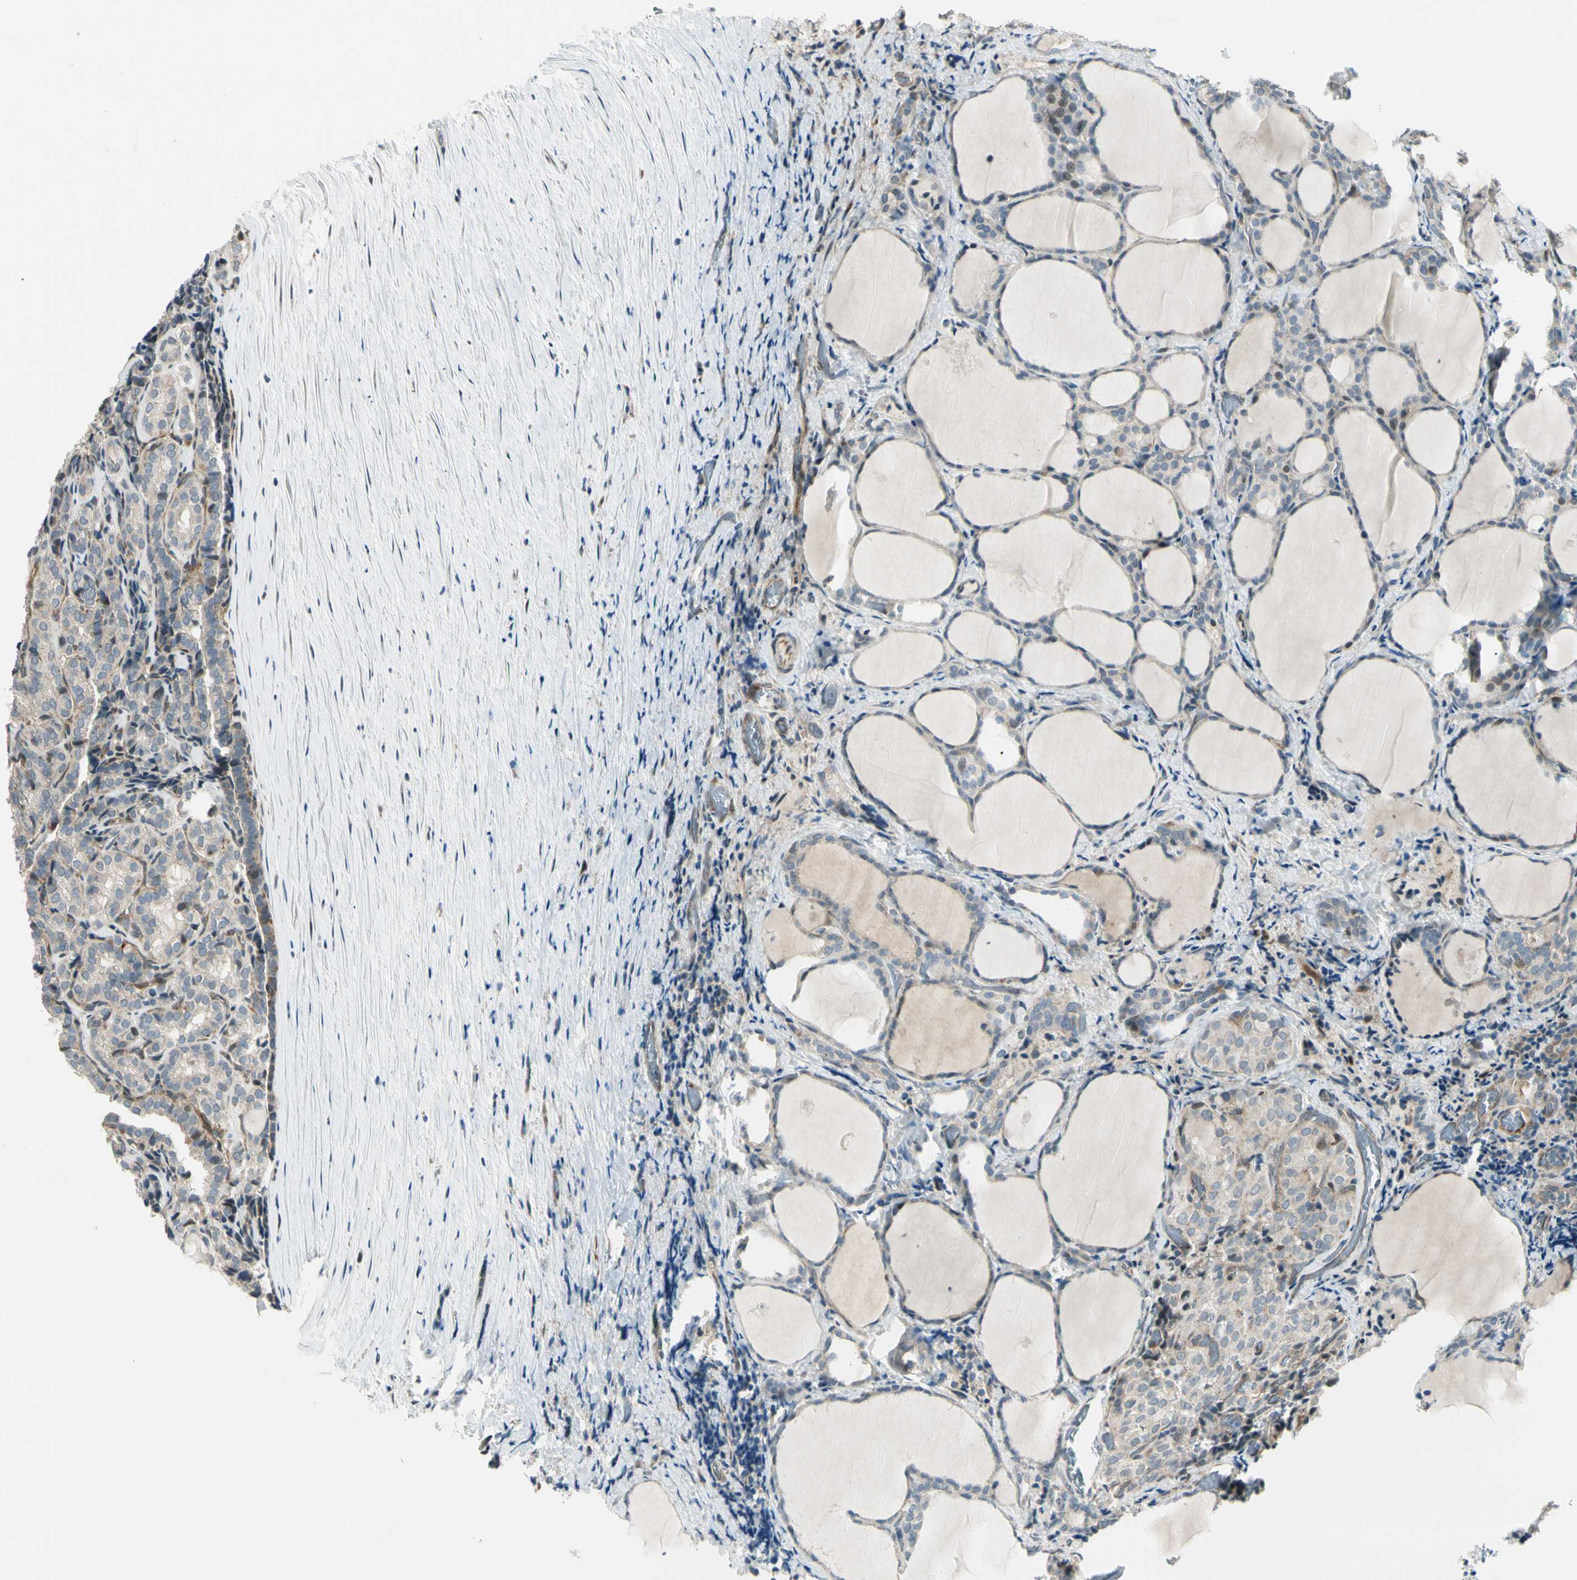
{"staining": {"intensity": "weak", "quantity": ">75%", "location": "cytoplasmic/membranous"}, "tissue": "thyroid cancer", "cell_type": "Tumor cells", "image_type": "cancer", "snomed": [{"axis": "morphology", "description": "Normal tissue, NOS"}, {"axis": "morphology", "description": "Papillary adenocarcinoma, NOS"}, {"axis": "topography", "description": "Thyroid gland"}], "caption": "Thyroid cancer stained with a protein marker exhibits weak staining in tumor cells.", "gene": "SVBP", "patient": {"sex": "female", "age": 30}}